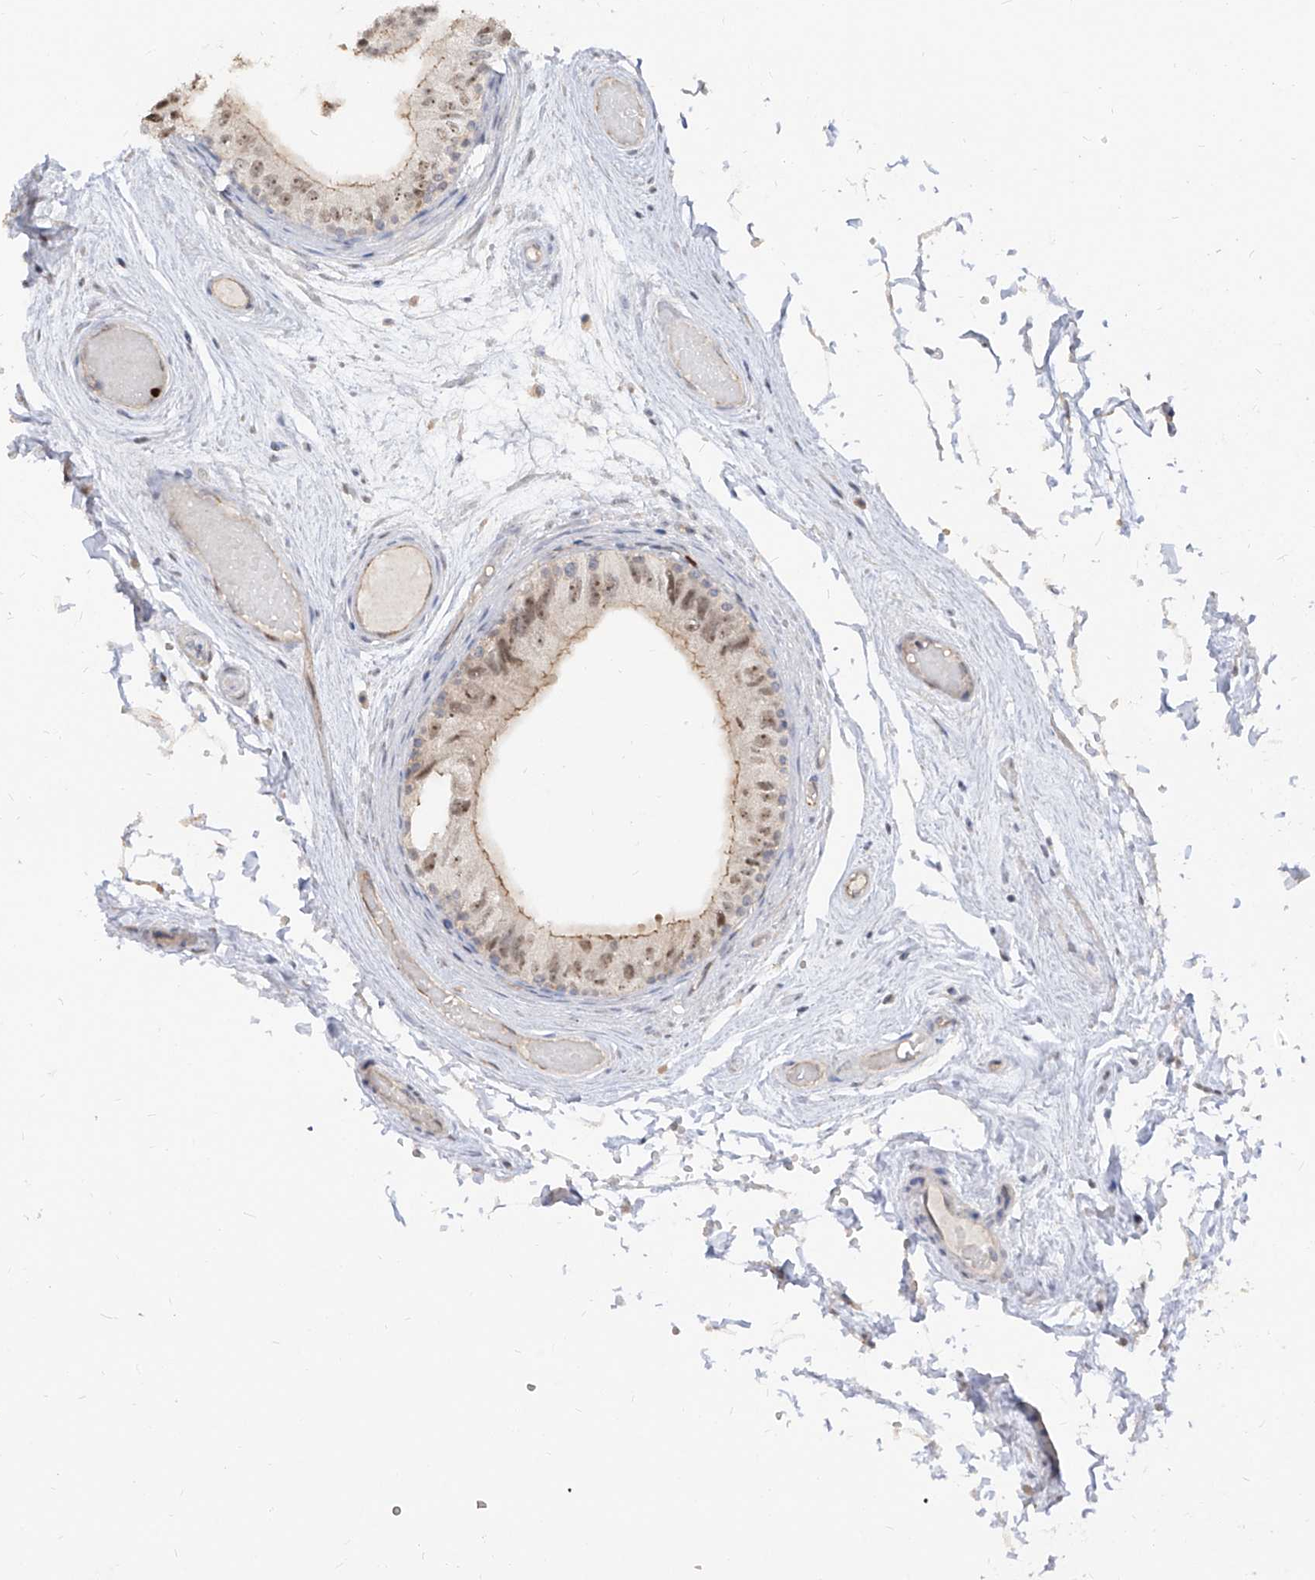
{"staining": {"intensity": "moderate", "quantity": ">75%", "location": "cytoplasmic/membranous,nuclear"}, "tissue": "epididymis", "cell_type": "Glandular cells", "image_type": "normal", "snomed": [{"axis": "morphology", "description": "Normal tissue, NOS"}, {"axis": "topography", "description": "Epididymis"}], "caption": "Immunohistochemical staining of normal epididymis shows medium levels of moderate cytoplasmic/membranous,nuclear expression in about >75% of glandular cells. (brown staining indicates protein expression, while blue staining denotes nuclei).", "gene": "ZNF227", "patient": {"sex": "male", "age": 79}}